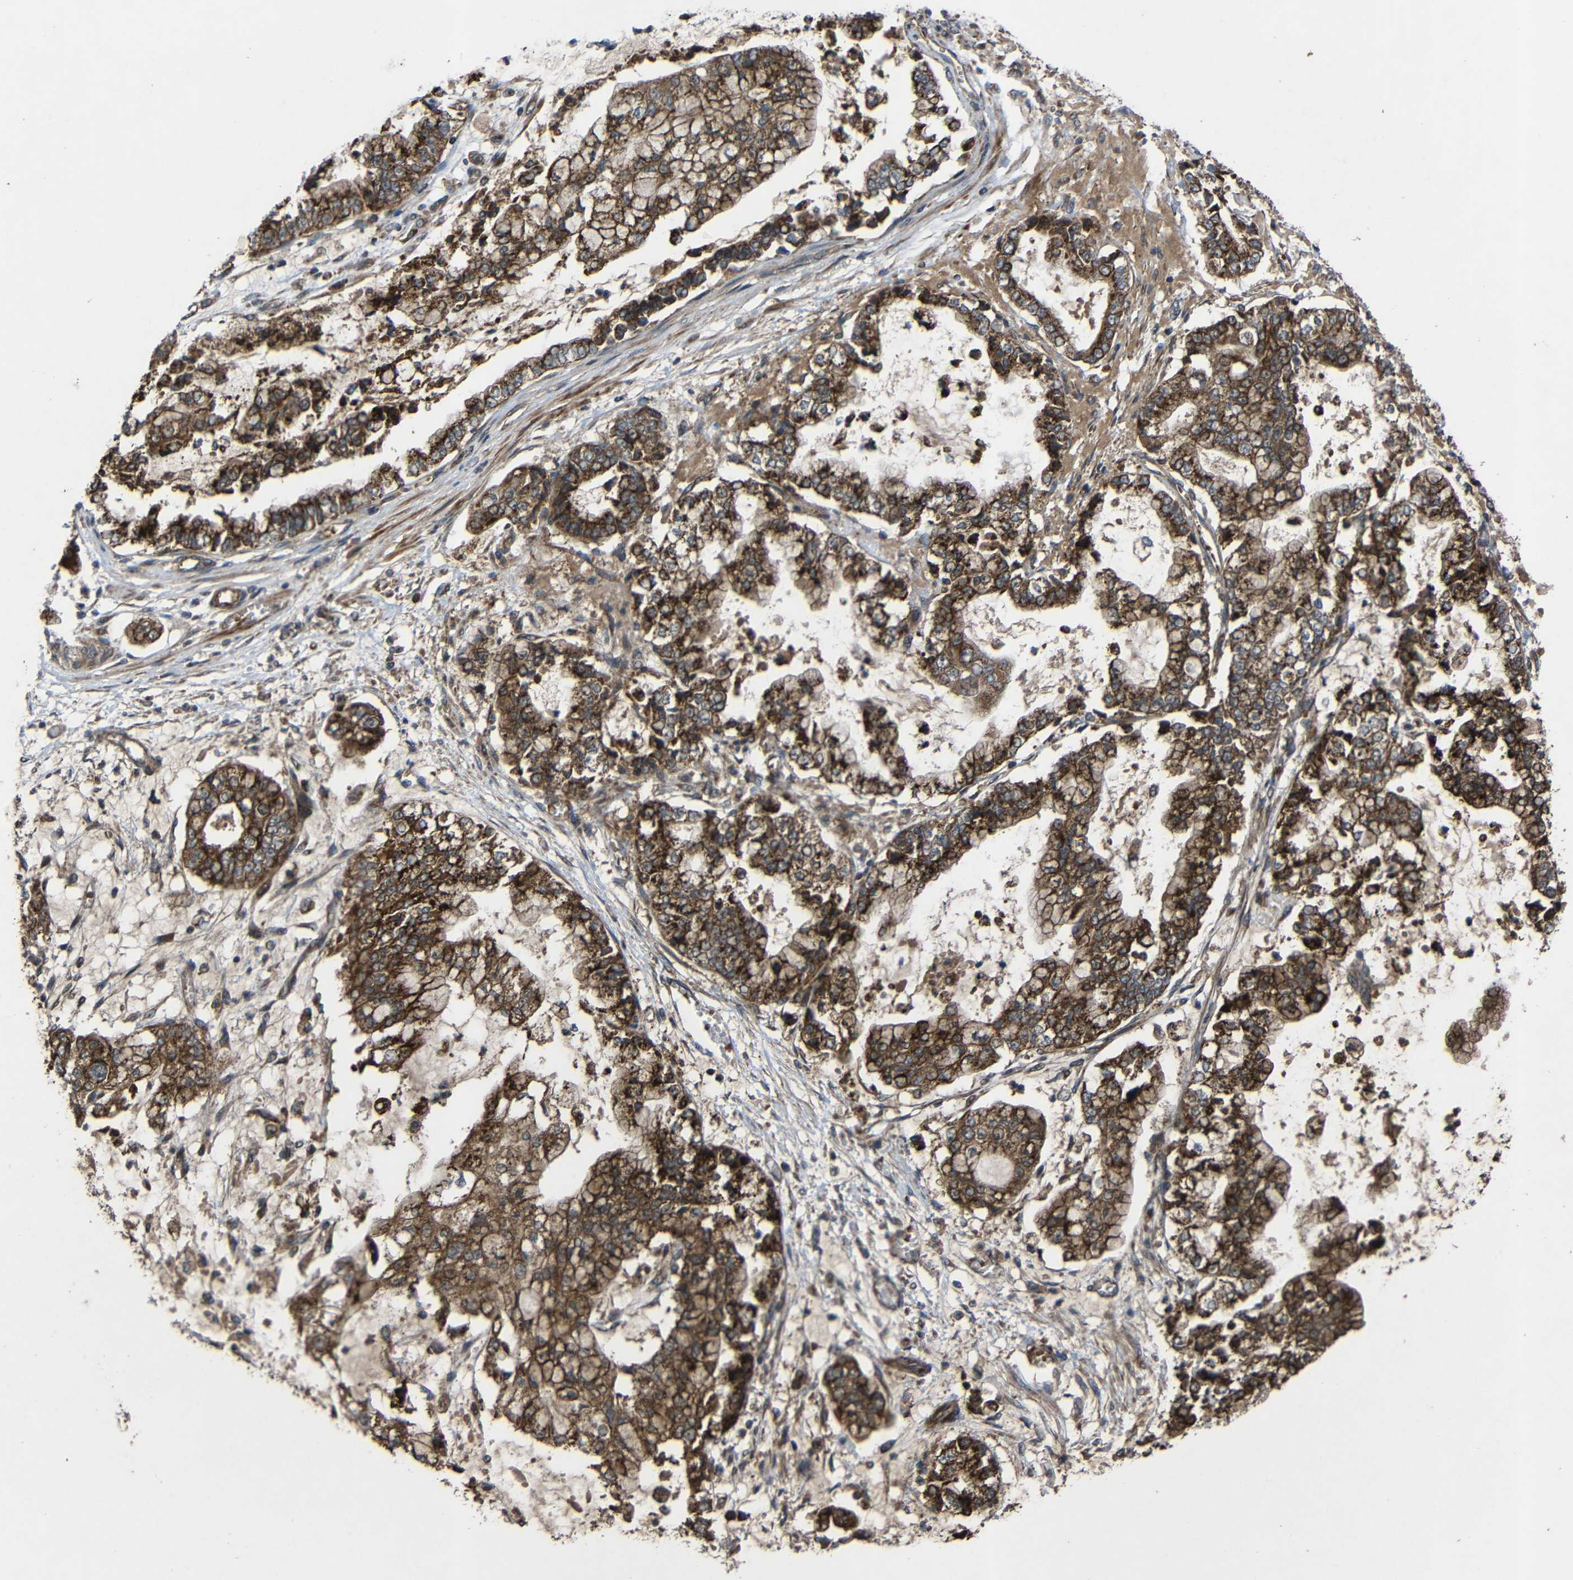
{"staining": {"intensity": "strong", "quantity": ">75%", "location": "cytoplasmic/membranous"}, "tissue": "stomach cancer", "cell_type": "Tumor cells", "image_type": "cancer", "snomed": [{"axis": "morphology", "description": "Adenocarcinoma, NOS"}, {"axis": "topography", "description": "Stomach"}], "caption": "Tumor cells show high levels of strong cytoplasmic/membranous staining in about >75% of cells in human stomach cancer. Immunohistochemistry stains the protein in brown and the nuclei are stained blue.", "gene": "C1GALT1", "patient": {"sex": "male", "age": 76}}